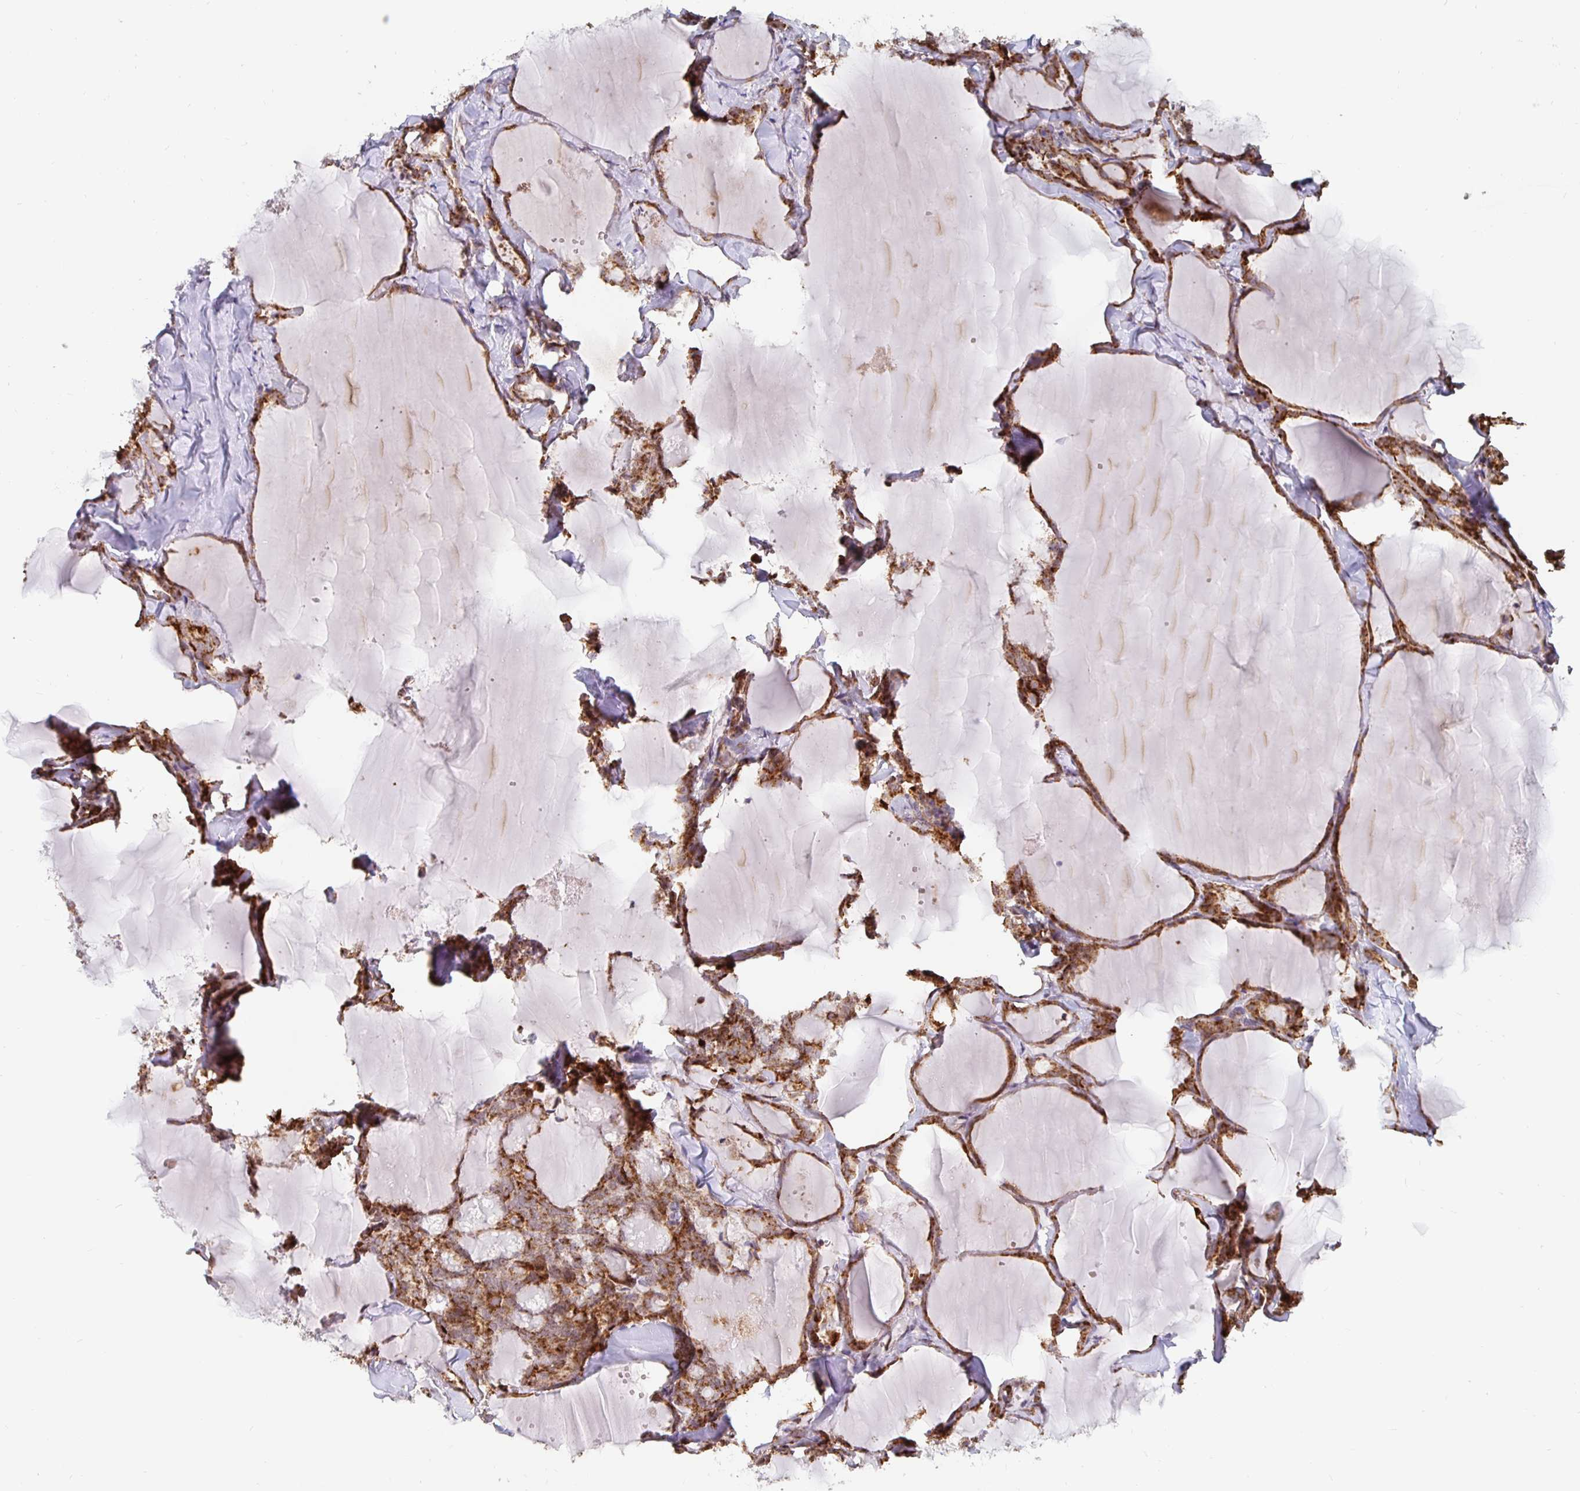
{"staining": {"intensity": "strong", "quantity": ">75%", "location": "cytoplasmic/membranous"}, "tissue": "thyroid cancer", "cell_type": "Tumor cells", "image_type": "cancer", "snomed": [{"axis": "morphology", "description": "Papillary adenocarcinoma, NOS"}, {"axis": "topography", "description": "Thyroid gland"}], "caption": "The histopathology image displays immunohistochemical staining of papillary adenocarcinoma (thyroid). There is strong cytoplasmic/membranous staining is seen in approximately >75% of tumor cells.", "gene": "MRPL28", "patient": {"sex": "male", "age": 30}}